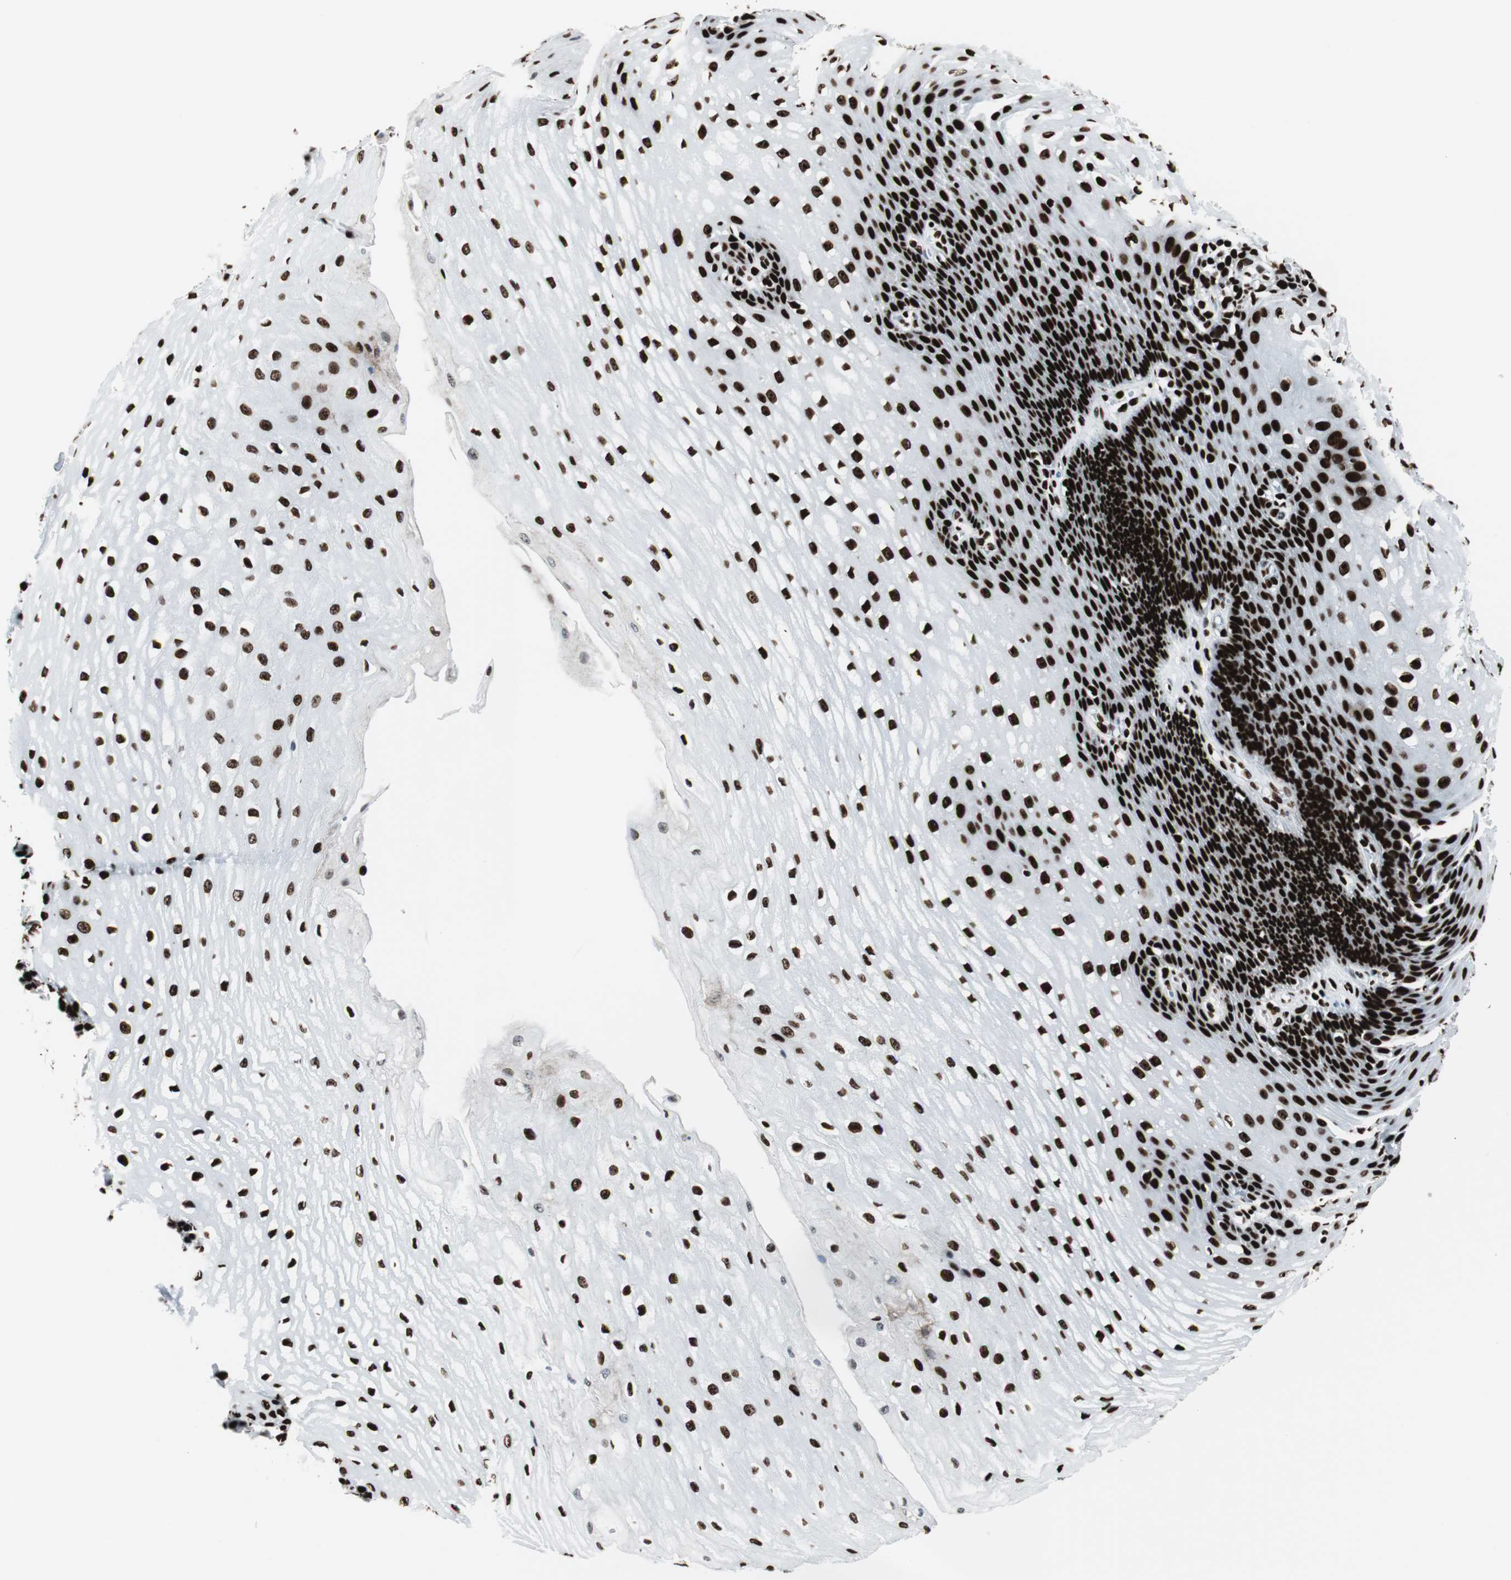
{"staining": {"intensity": "strong", "quantity": ">75%", "location": "nuclear"}, "tissue": "esophagus", "cell_type": "Squamous epithelial cells", "image_type": "normal", "snomed": [{"axis": "morphology", "description": "Normal tissue, NOS"}, {"axis": "topography", "description": "Esophagus"}], "caption": "Esophagus stained for a protein (brown) exhibits strong nuclear positive staining in about >75% of squamous epithelial cells.", "gene": "NCL", "patient": {"sex": "male", "age": 48}}